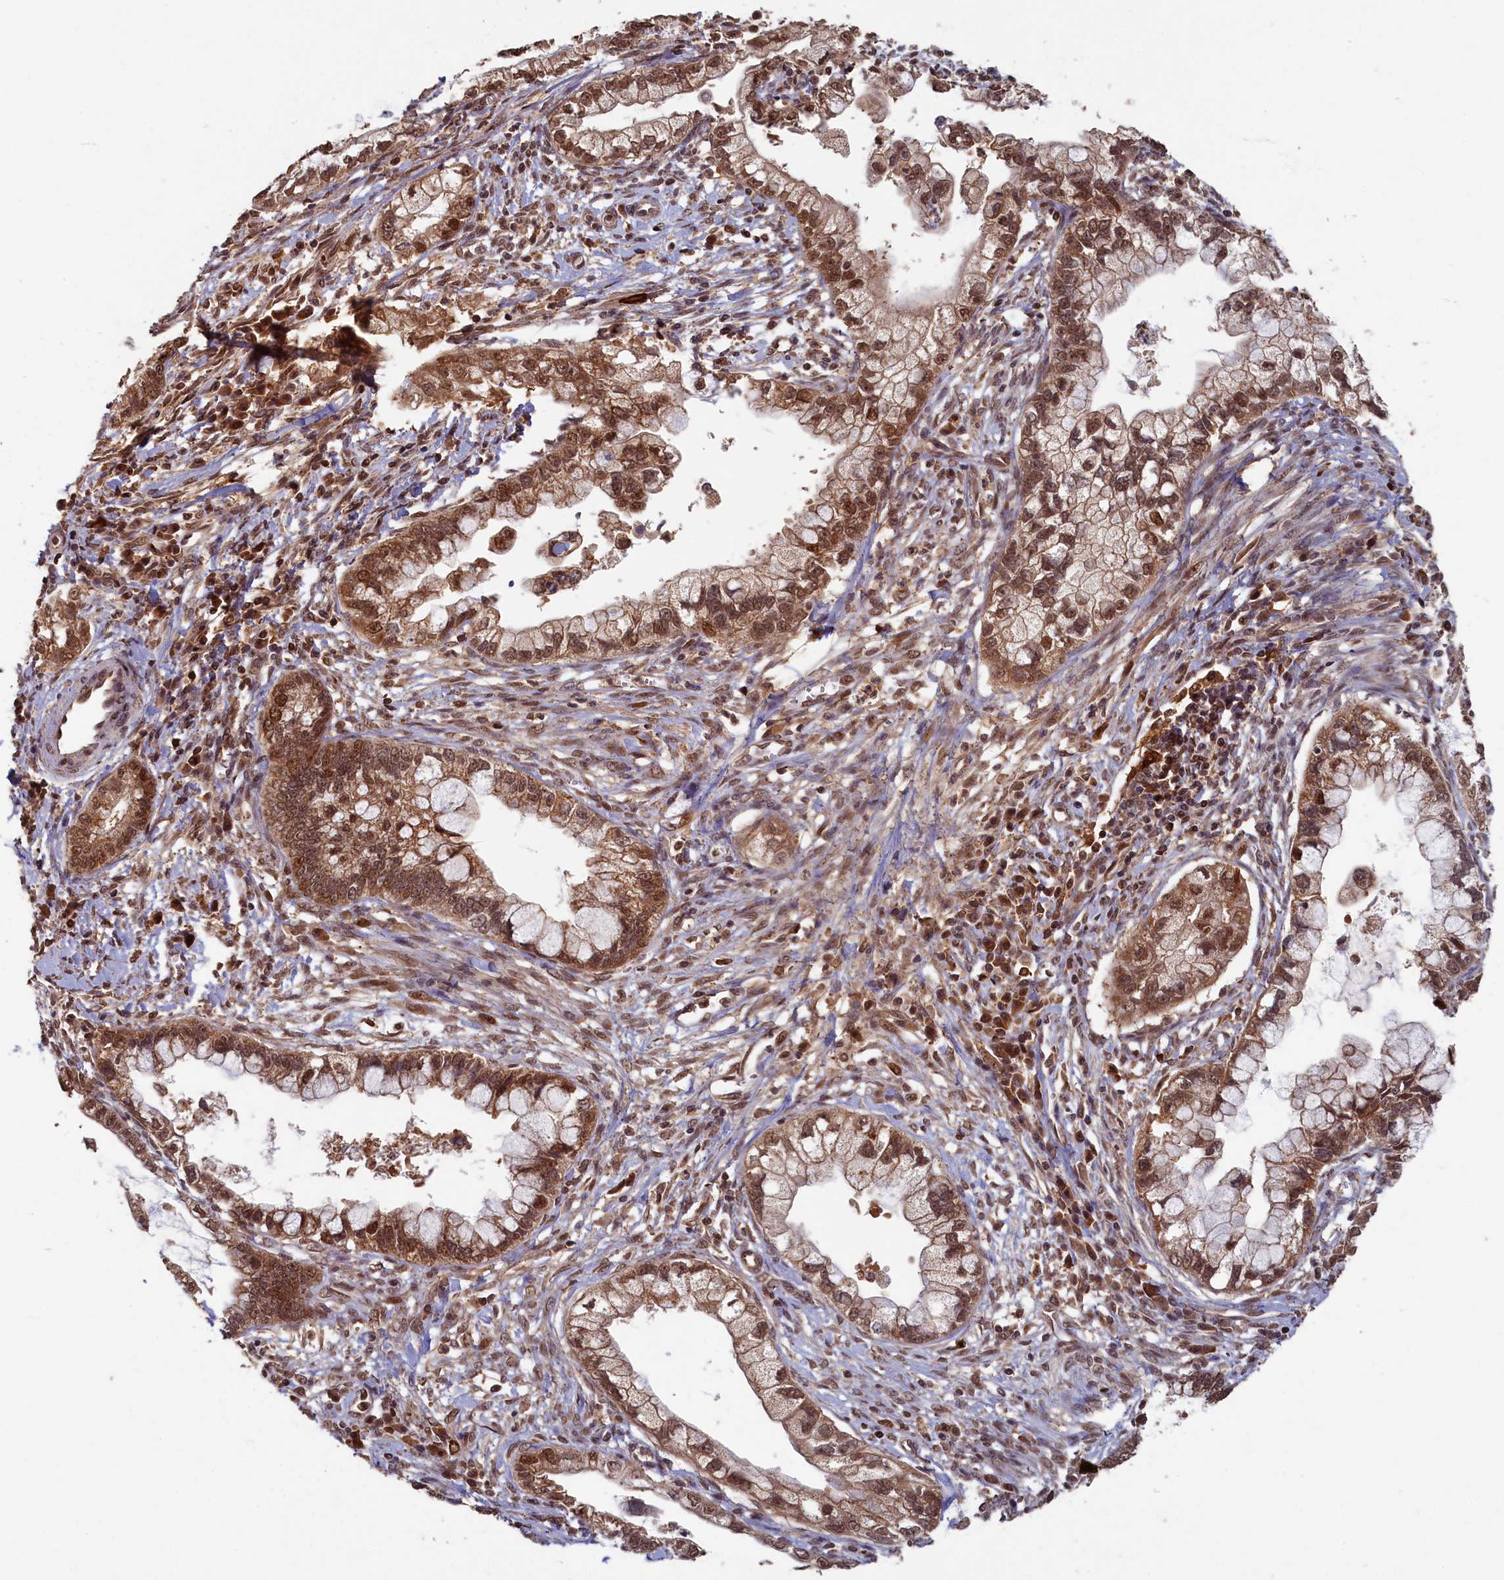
{"staining": {"intensity": "strong", "quantity": ">75%", "location": "cytoplasmic/membranous,nuclear"}, "tissue": "cervical cancer", "cell_type": "Tumor cells", "image_type": "cancer", "snomed": [{"axis": "morphology", "description": "Adenocarcinoma, NOS"}, {"axis": "topography", "description": "Cervix"}], "caption": "DAB (3,3'-diaminobenzidine) immunohistochemical staining of adenocarcinoma (cervical) exhibits strong cytoplasmic/membranous and nuclear protein expression in approximately >75% of tumor cells. Ihc stains the protein in brown and the nuclei are stained blue.", "gene": "BRCA1", "patient": {"sex": "female", "age": 44}}